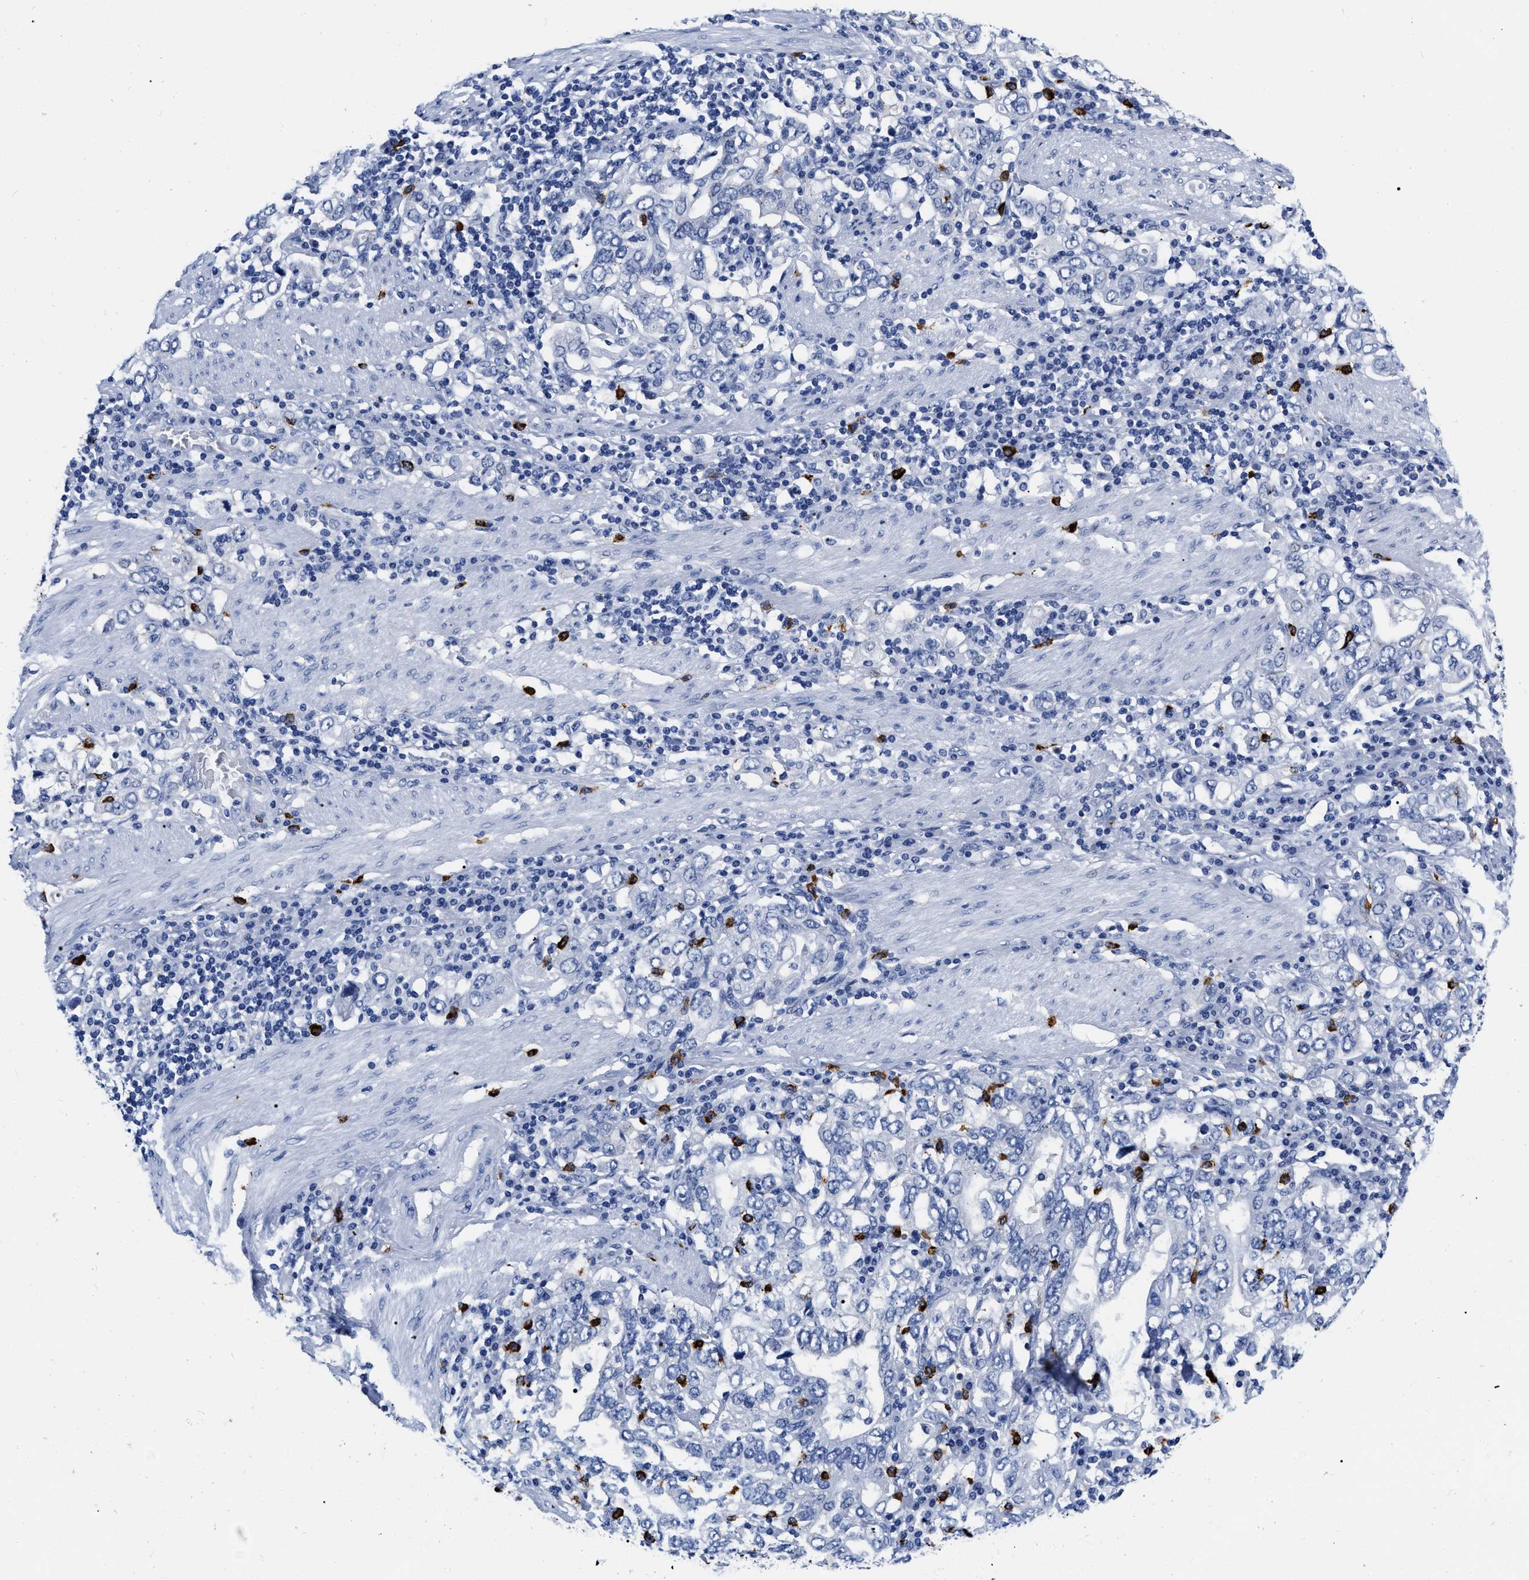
{"staining": {"intensity": "negative", "quantity": "none", "location": "none"}, "tissue": "stomach cancer", "cell_type": "Tumor cells", "image_type": "cancer", "snomed": [{"axis": "morphology", "description": "Adenocarcinoma, NOS"}, {"axis": "topography", "description": "Stomach, upper"}], "caption": "This image is of adenocarcinoma (stomach) stained with immunohistochemistry to label a protein in brown with the nuclei are counter-stained blue. There is no expression in tumor cells.", "gene": "CER1", "patient": {"sex": "male", "age": 62}}